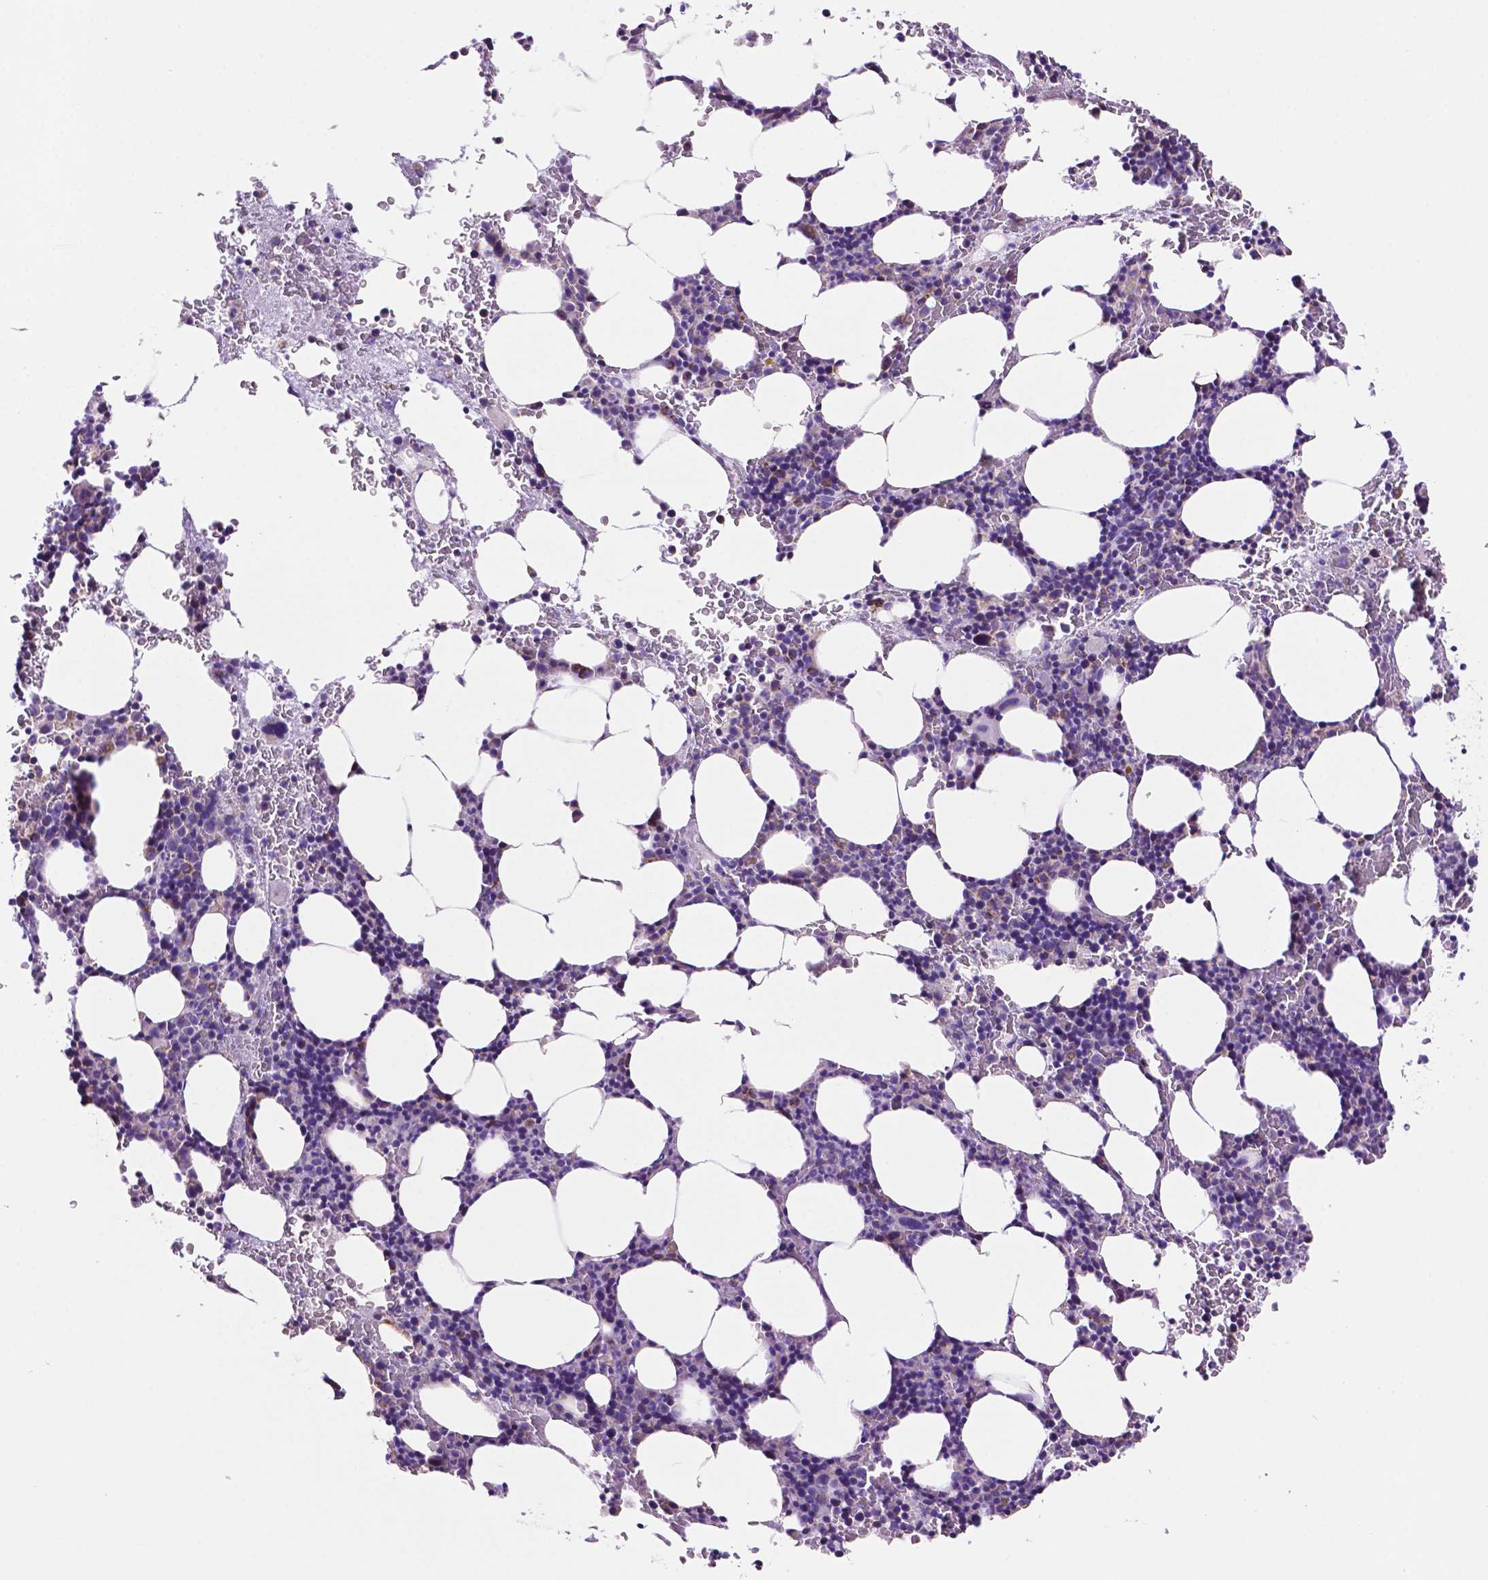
{"staining": {"intensity": "negative", "quantity": "none", "location": "none"}, "tissue": "bone marrow", "cell_type": "Hematopoietic cells", "image_type": "normal", "snomed": [{"axis": "morphology", "description": "Normal tissue, NOS"}, {"axis": "topography", "description": "Bone marrow"}], "caption": "Immunohistochemistry of unremarkable bone marrow shows no positivity in hematopoietic cells. (Brightfield microscopy of DAB immunohistochemistry (IHC) at high magnification).", "gene": "GDPD5", "patient": {"sex": "male", "age": 77}}